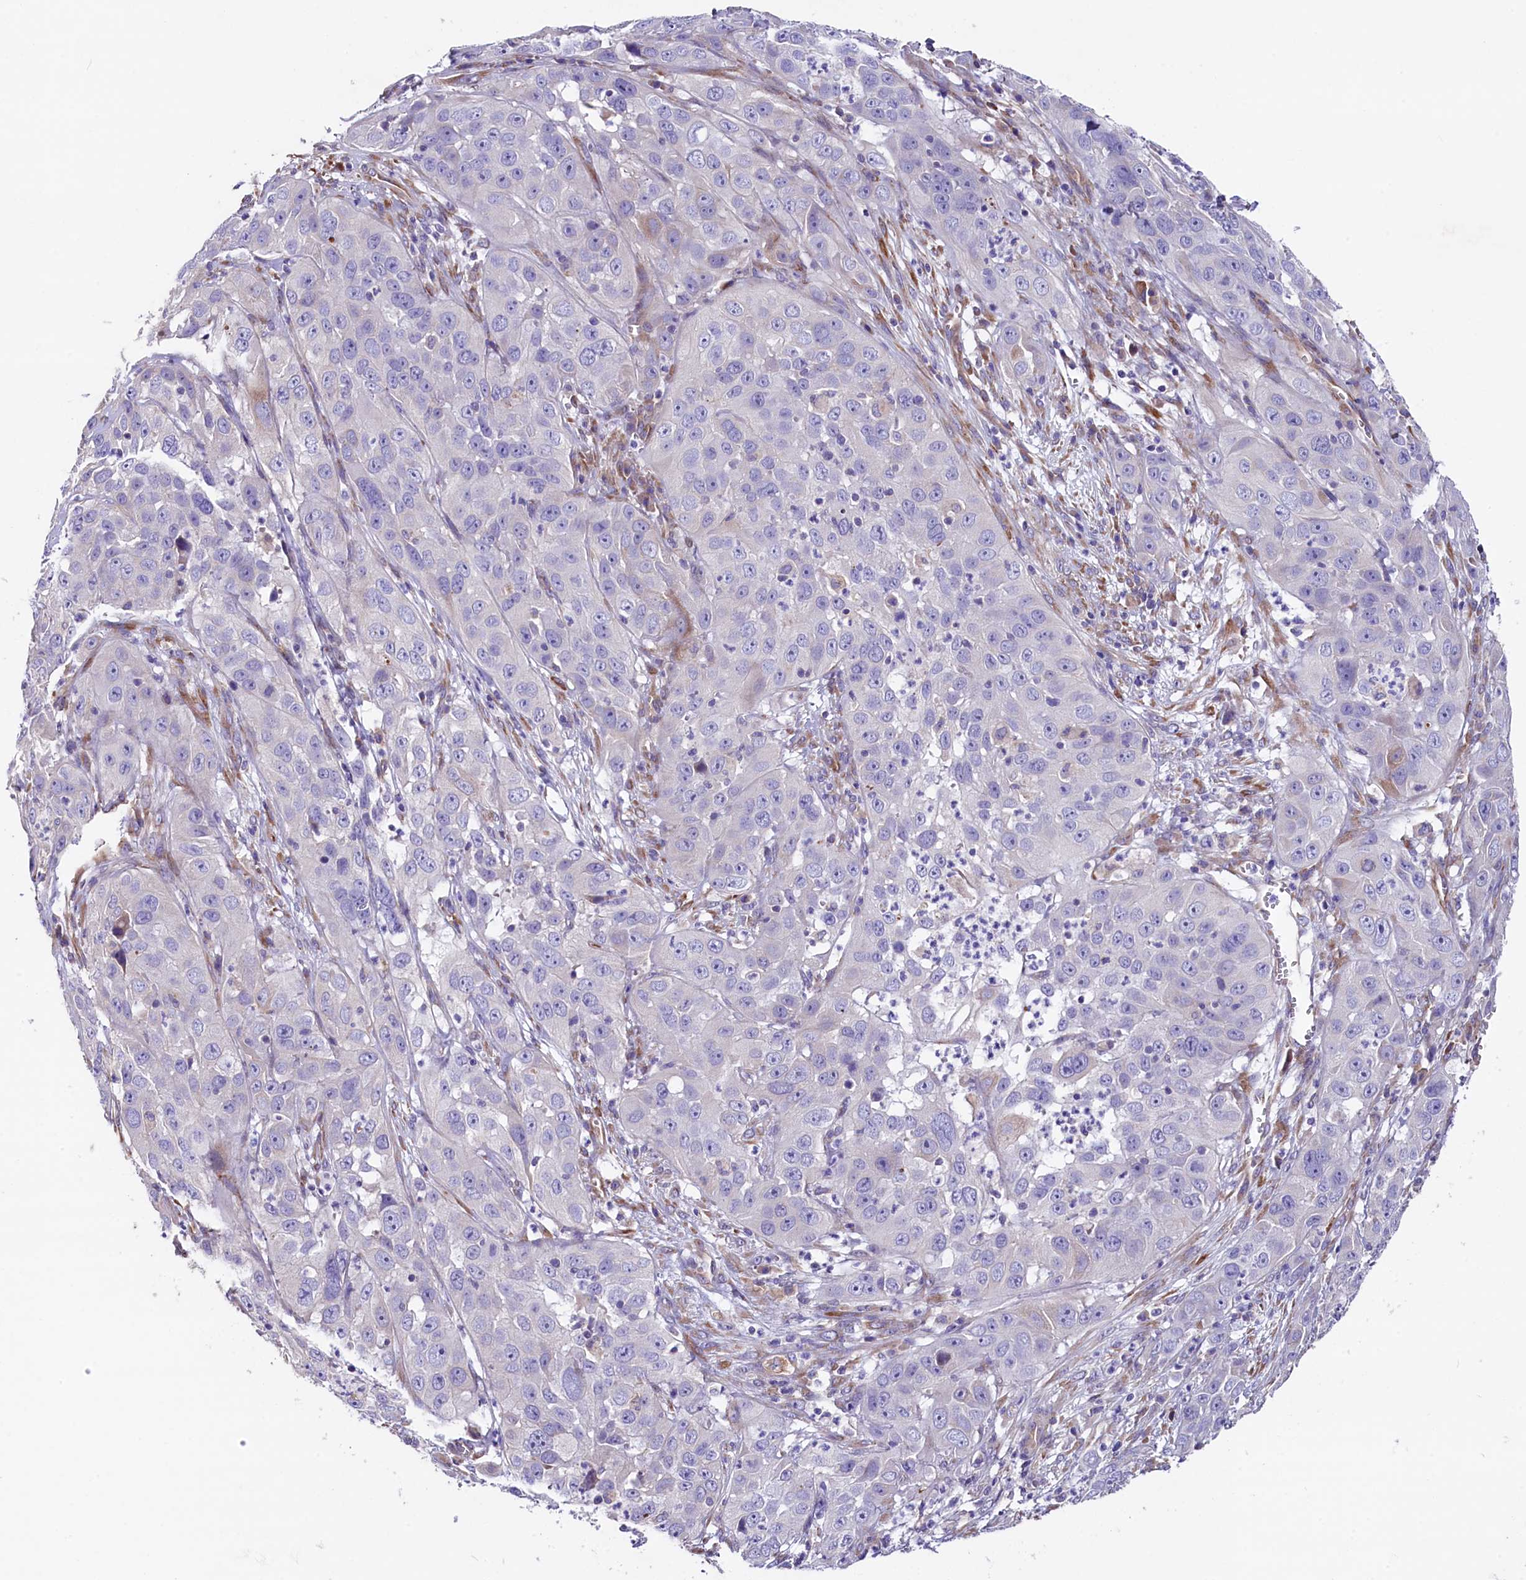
{"staining": {"intensity": "negative", "quantity": "none", "location": "none"}, "tissue": "cervical cancer", "cell_type": "Tumor cells", "image_type": "cancer", "snomed": [{"axis": "morphology", "description": "Squamous cell carcinoma, NOS"}, {"axis": "topography", "description": "Cervix"}], "caption": "Immunohistochemistry (IHC) image of cervical cancer stained for a protein (brown), which reveals no staining in tumor cells.", "gene": "GPR108", "patient": {"sex": "female", "age": 32}}